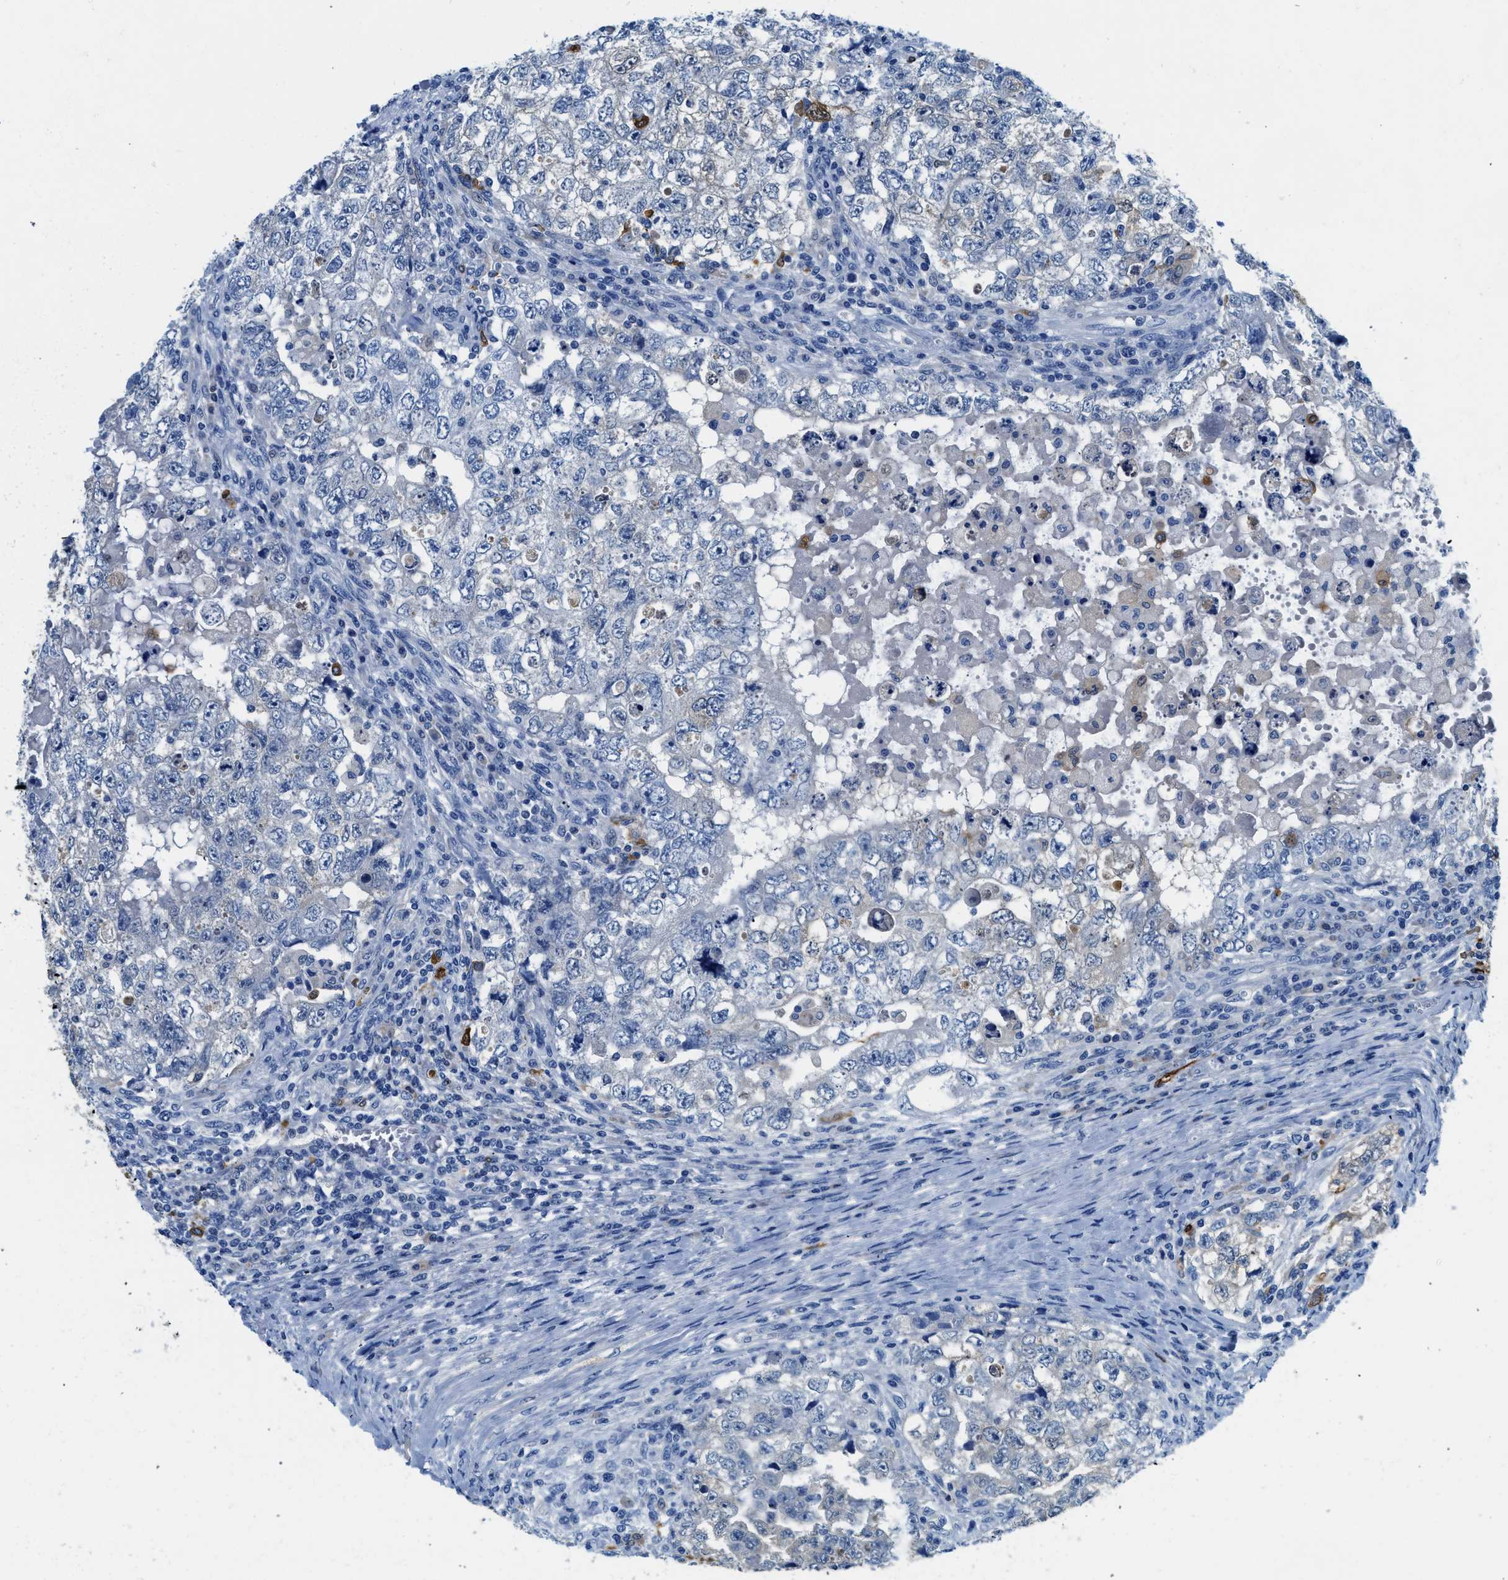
{"staining": {"intensity": "negative", "quantity": "none", "location": "none"}, "tissue": "testis cancer", "cell_type": "Tumor cells", "image_type": "cancer", "snomed": [{"axis": "morphology", "description": "Carcinoma, Embryonal, NOS"}, {"axis": "topography", "description": "Testis"}], "caption": "Tumor cells are negative for protein expression in human embryonal carcinoma (testis). (Brightfield microscopy of DAB immunohistochemistry at high magnification).", "gene": "FADS6", "patient": {"sex": "male", "age": 36}}